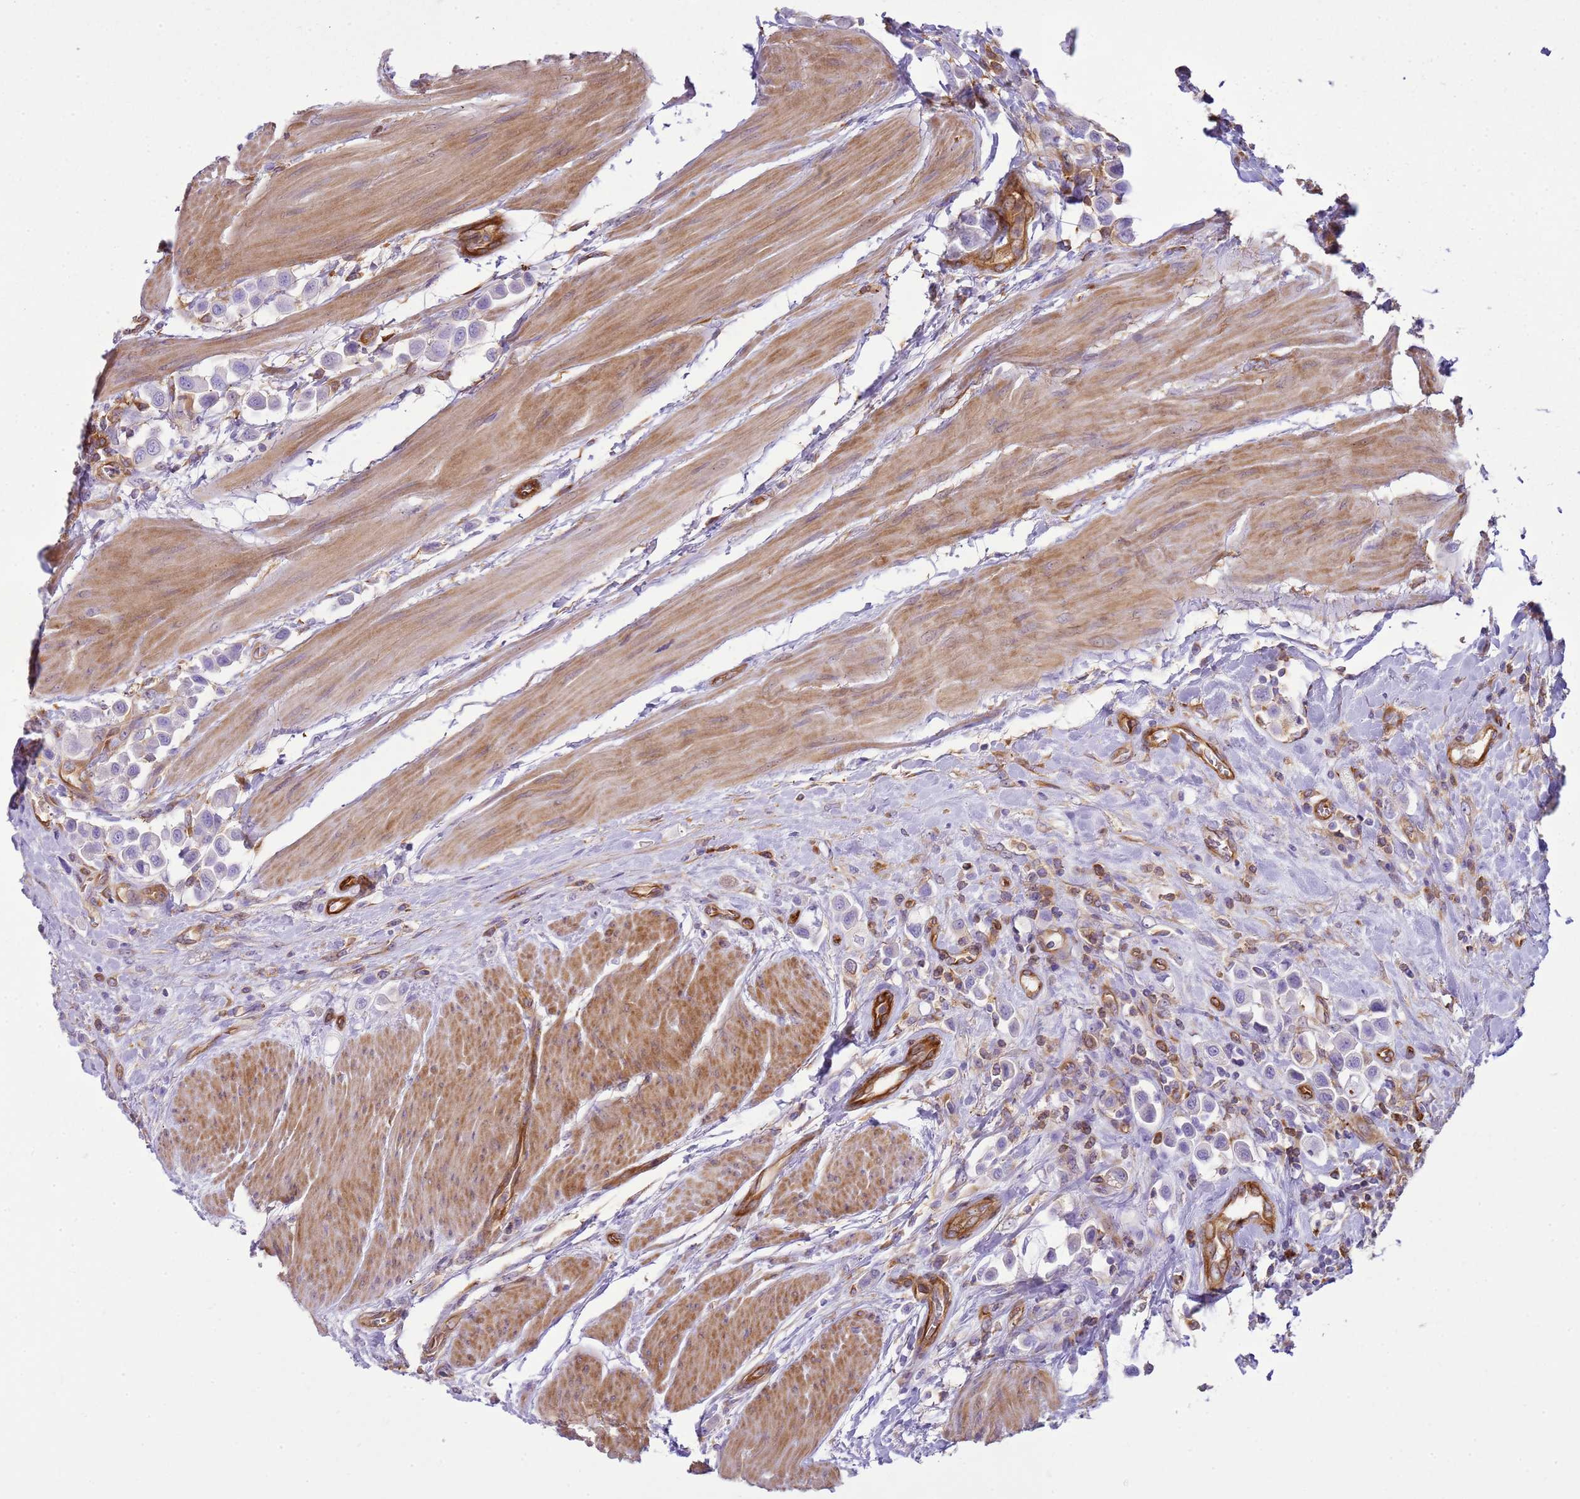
{"staining": {"intensity": "negative", "quantity": "none", "location": "none"}, "tissue": "urothelial cancer", "cell_type": "Tumor cells", "image_type": "cancer", "snomed": [{"axis": "morphology", "description": "Urothelial carcinoma, High grade"}, {"axis": "topography", "description": "Urinary bladder"}], "caption": "Urothelial carcinoma (high-grade) was stained to show a protein in brown. There is no significant staining in tumor cells.", "gene": "SNX21", "patient": {"sex": "male", "age": 50}}